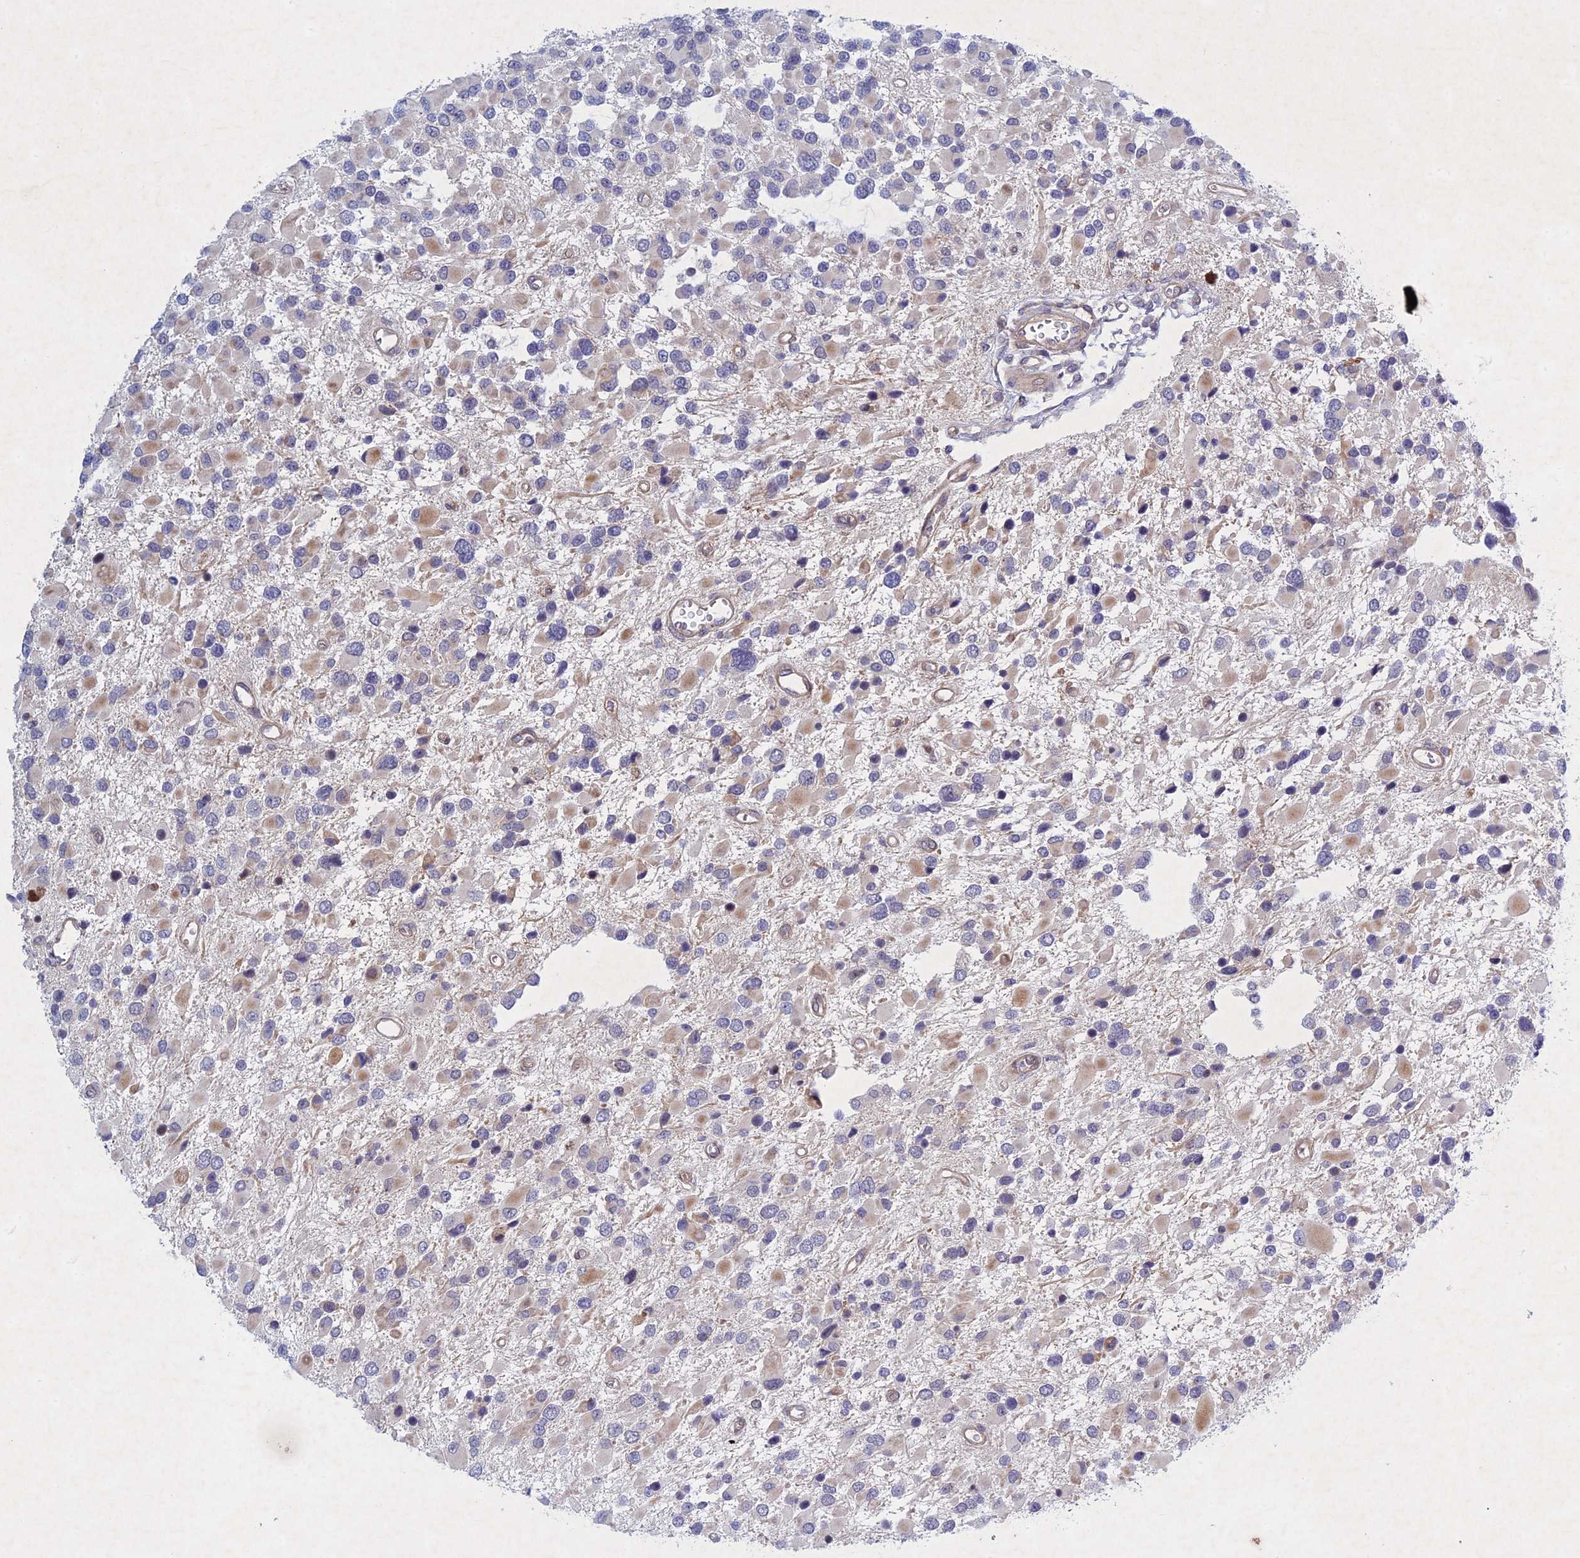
{"staining": {"intensity": "negative", "quantity": "none", "location": "none"}, "tissue": "glioma", "cell_type": "Tumor cells", "image_type": "cancer", "snomed": [{"axis": "morphology", "description": "Glioma, malignant, High grade"}, {"axis": "topography", "description": "Brain"}], "caption": "Glioma was stained to show a protein in brown. There is no significant expression in tumor cells.", "gene": "PTHLH", "patient": {"sex": "male", "age": 53}}